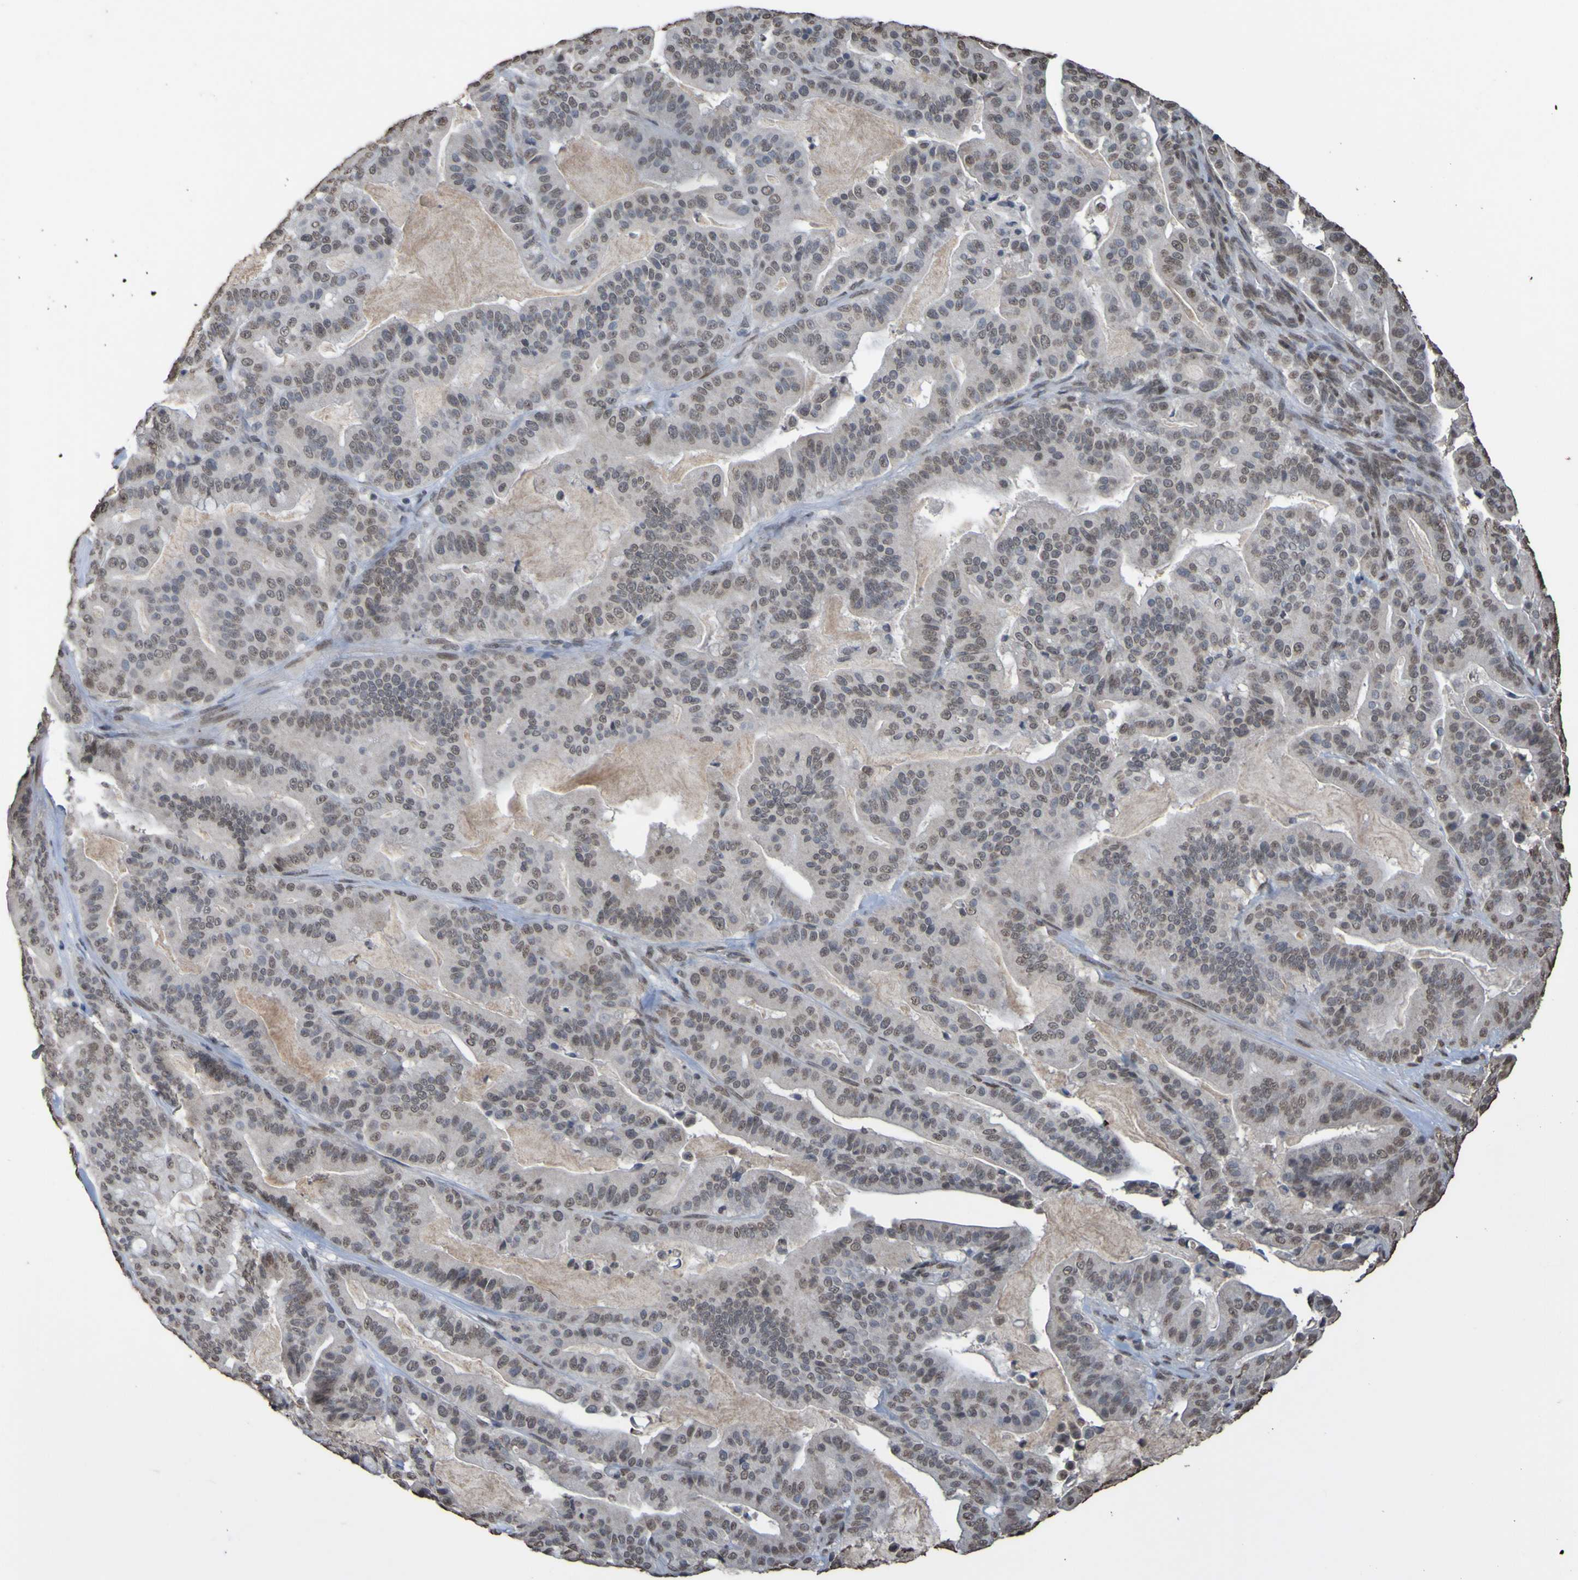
{"staining": {"intensity": "negative", "quantity": "none", "location": "none"}, "tissue": "pancreatic cancer", "cell_type": "Tumor cells", "image_type": "cancer", "snomed": [{"axis": "morphology", "description": "Adenocarcinoma, NOS"}, {"axis": "topography", "description": "Pancreas"}], "caption": "A high-resolution histopathology image shows IHC staining of pancreatic cancer, which demonstrates no significant staining in tumor cells.", "gene": "ALKBH2", "patient": {"sex": "male", "age": 63}}